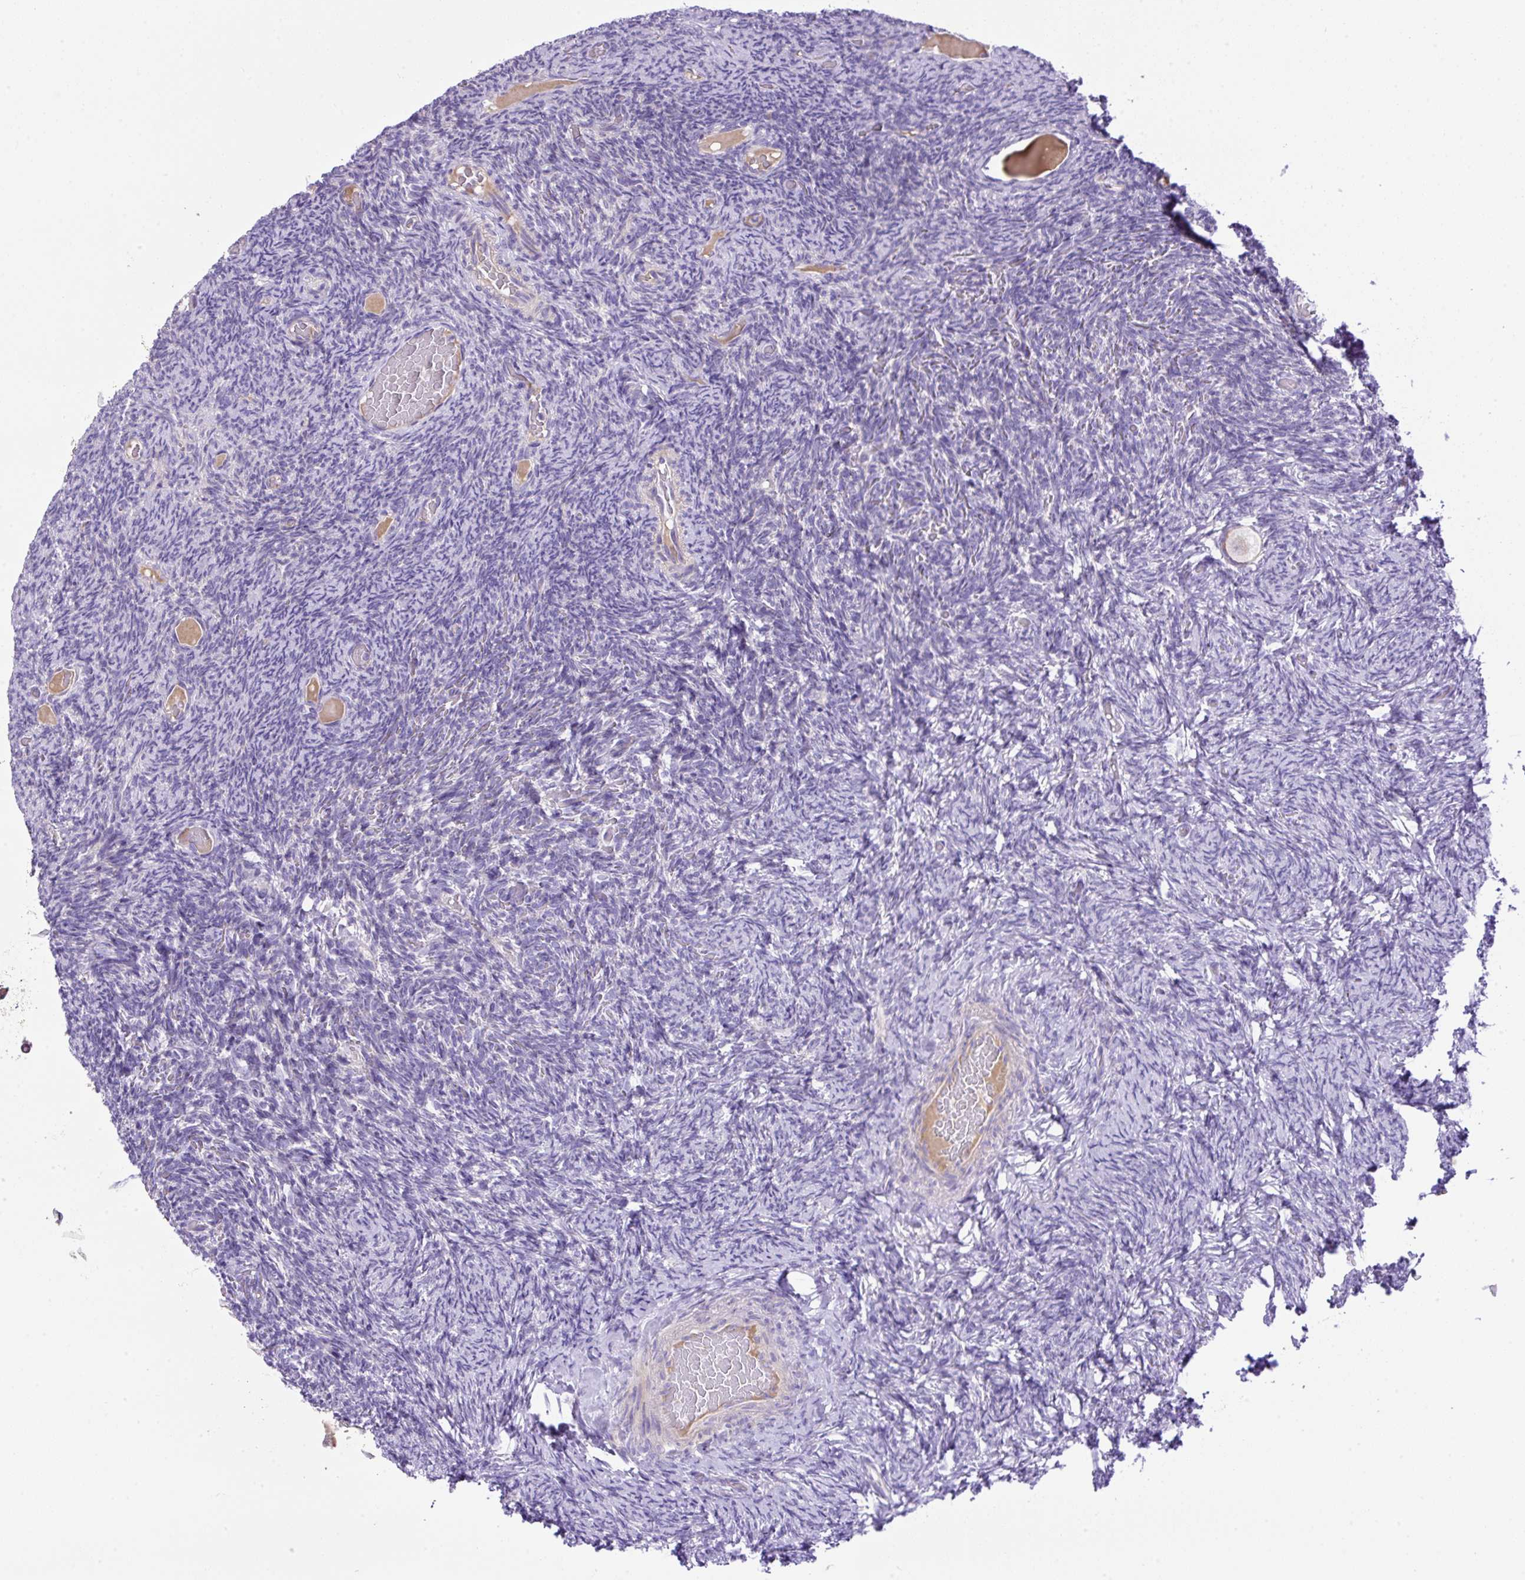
{"staining": {"intensity": "weak", "quantity": ">75%", "location": "cytoplasmic/membranous"}, "tissue": "ovary", "cell_type": "Follicle cells", "image_type": "normal", "snomed": [{"axis": "morphology", "description": "Normal tissue, NOS"}, {"axis": "topography", "description": "Ovary"}], "caption": "Ovary stained with DAB immunohistochemistry exhibits low levels of weak cytoplasmic/membranous staining in about >75% of follicle cells.", "gene": "NPTN", "patient": {"sex": "female", "age": 34}}